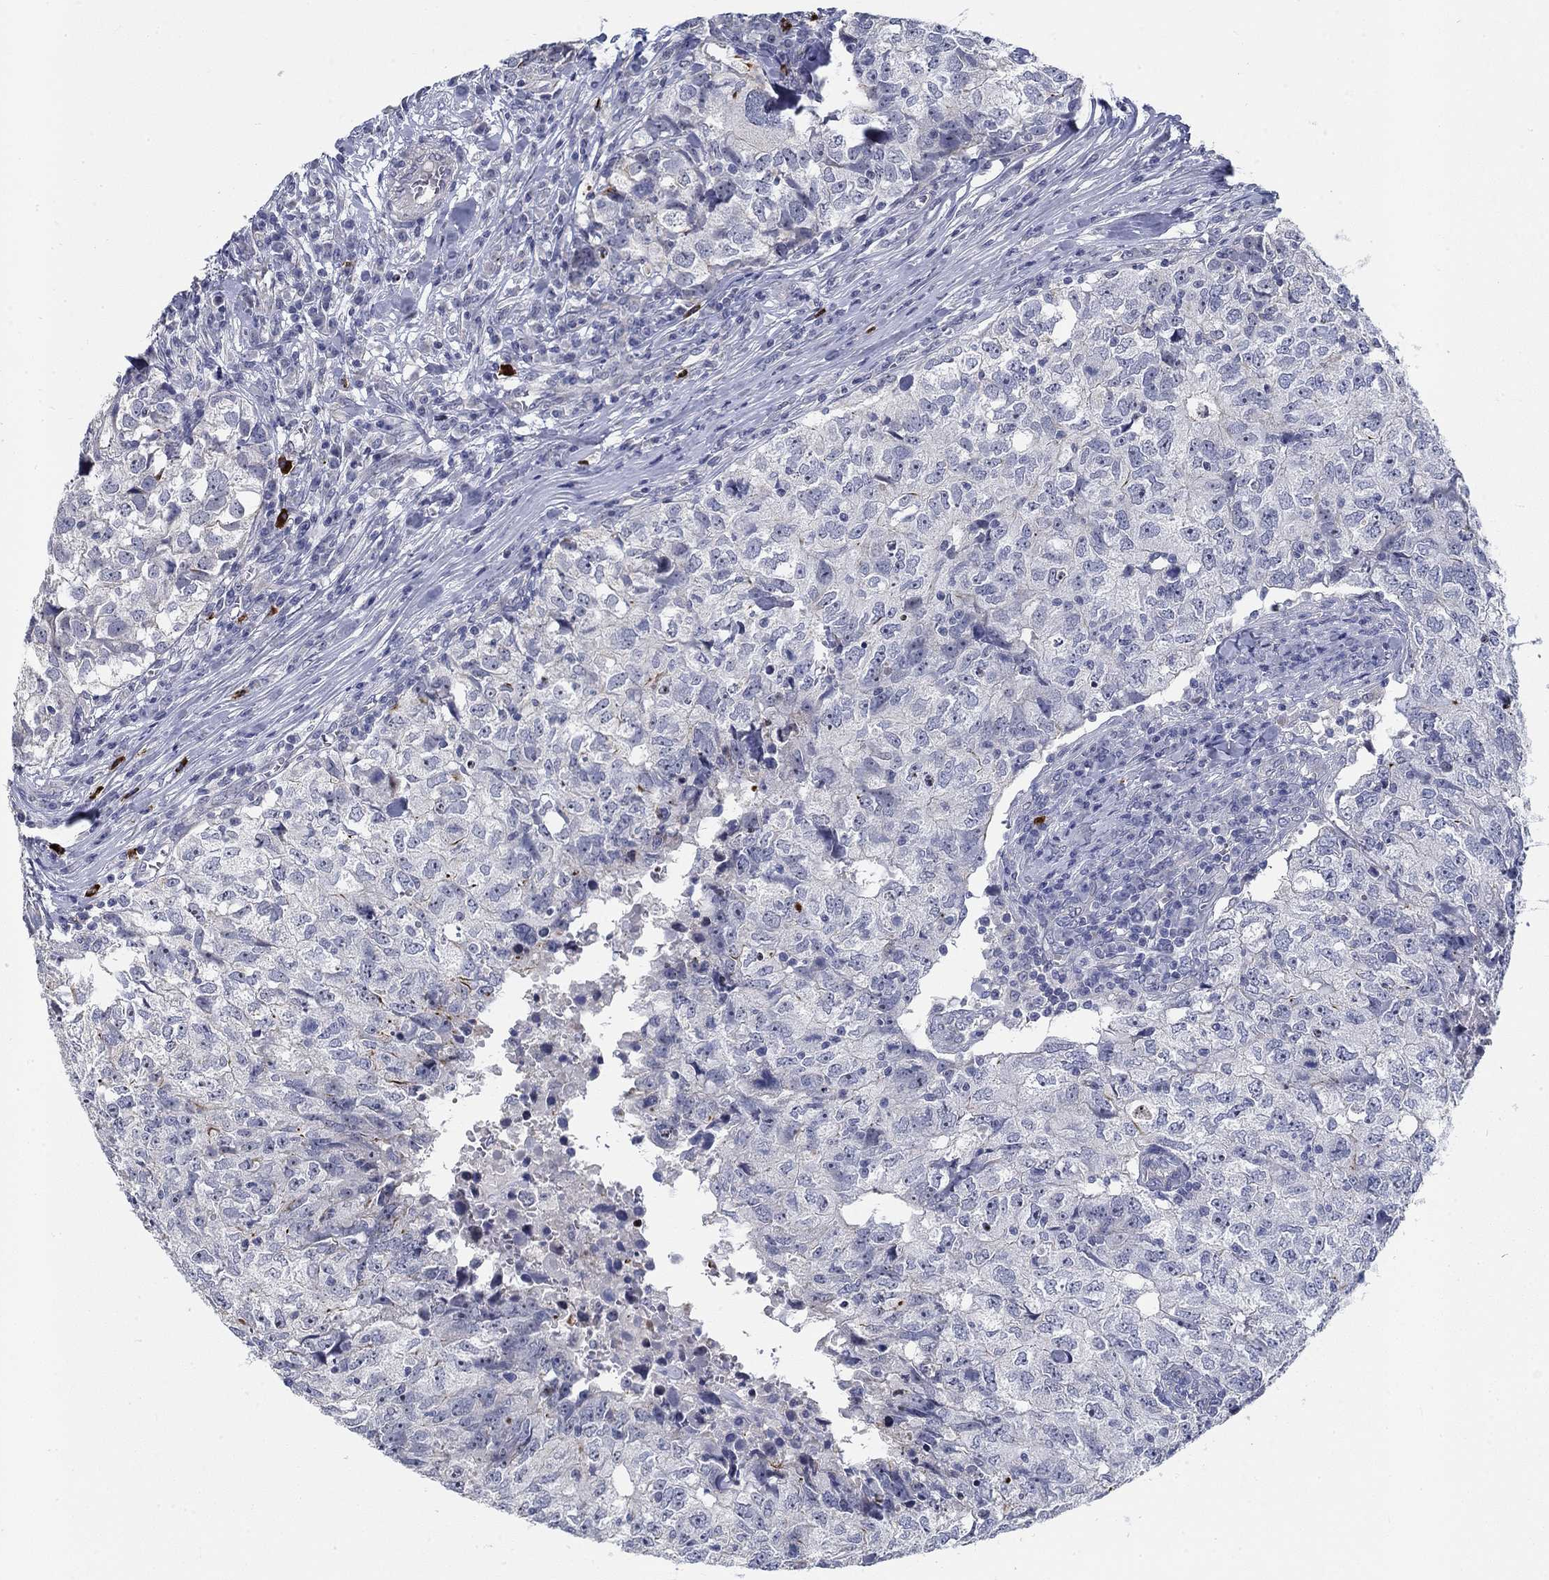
{"staining": {"intensity": "strong", "quantity": "<25%", "location": "cytoplasmic/membranous,nuclear"}, "tissue": "breast cancer", "cell_type": "Tumor cells", "image_type": "cancer", "snomed": [{"axis": "morphology", "description": "Duct carcinoma"}, {"axis": "topography", "description": "Breast"}], "caption": "A histopathology image of human invasive ductal carcinoma (breast) stained for a protein demonstrates strong cytoplasmic/membranous and nuclear brown staining in tumor cells.", "gene": "SMIM18", "patient": {"sex": "female", "age": 30}}